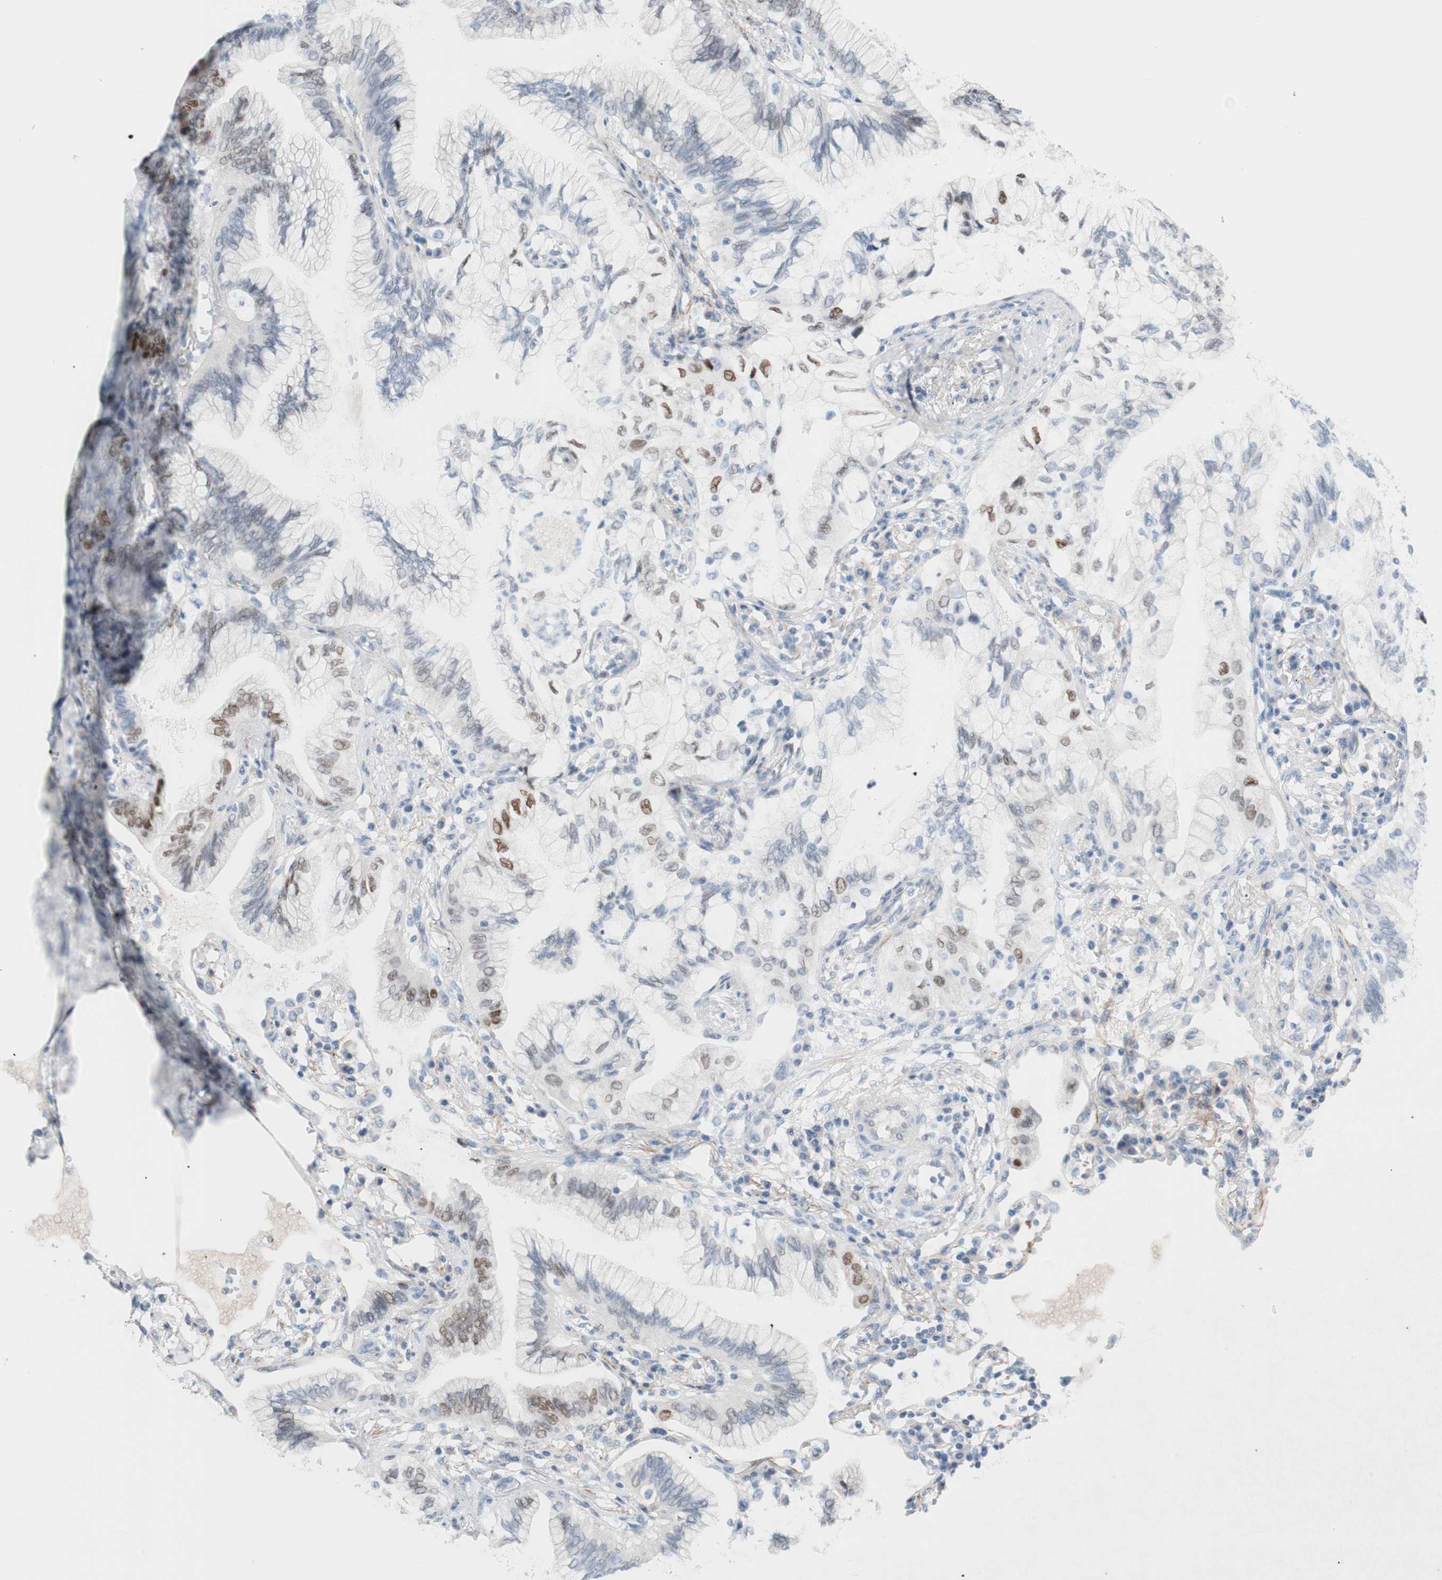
{"staining": {"intensity": "weak", "quantity": "<25%", "location": "nuclear"}, "tissue": "lung cancer", "cell_type": "Tumor cells", "image_type": "cancer", "snomed": [{"axis": "morphology", "description": "Adenocarcinoma, NOS"}, {"axis": "topography", "description": "Lung"}], "caption": "This is an immunohistochemistry (IHC) histopathology image of human lung adenocarcinoma. There is no staining in tumor cells.", "gene": "FOSL1", "patient": {"sex": "female", "age": 70}}